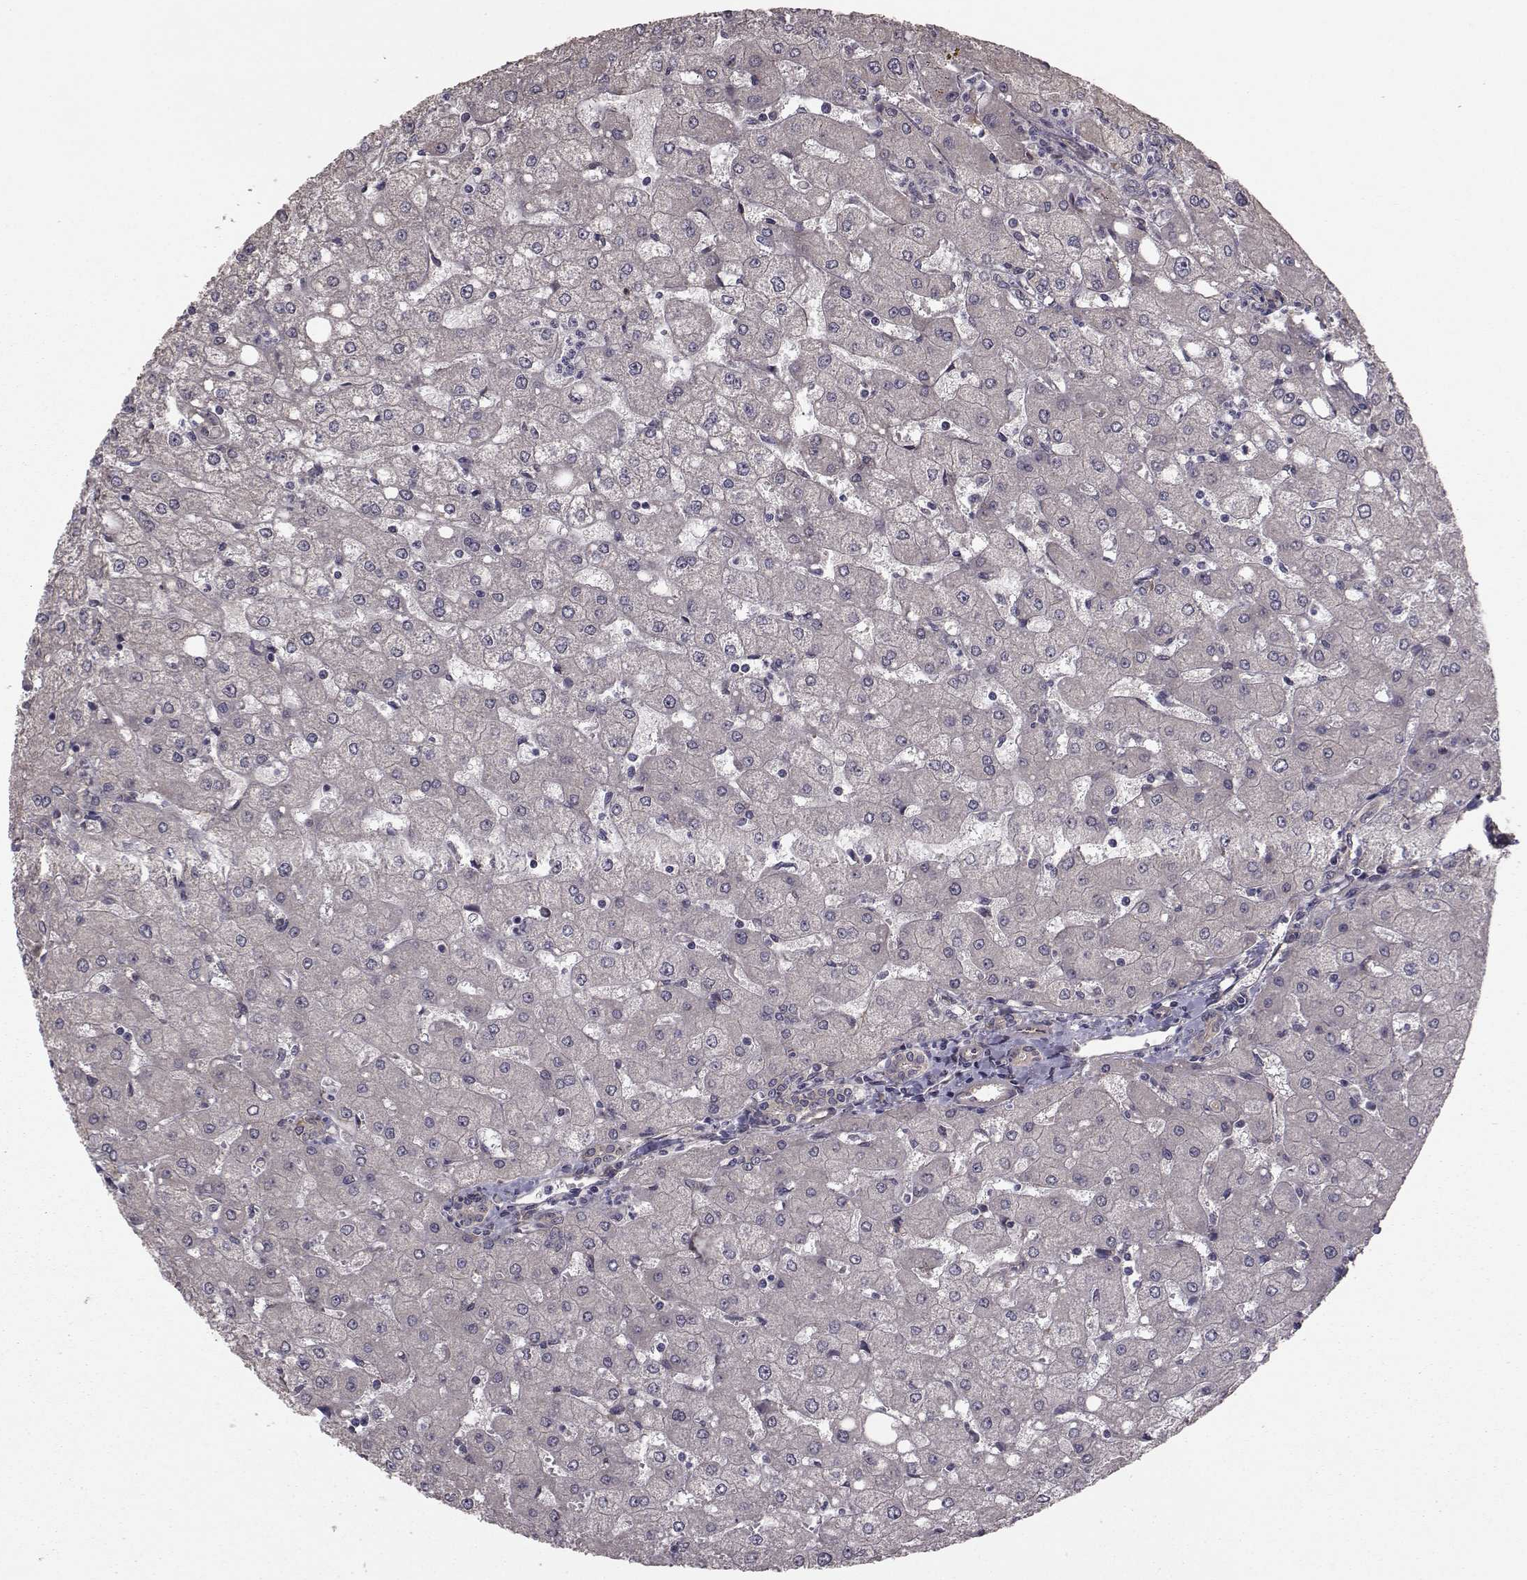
{"staining": {"intensity": "negative", "quantity": "none", "location": "none"}, "tissue": "liver", "cell_type": "Cholangiocytes", "image_type": "normal", "snomed": [{"axis": "morphology", "description": "Normal tissue, NOS"}, {"axis": "topography", "description": "Liver"}], "caption": "A high-resolution photomicrograph shows immunohistochemistry (IHC) staining of unremarkable liver, which shows no significant positivity in cholangiocytes.", "gene": "TRIP10", "patient": {"sex": "female", "age": 53}}